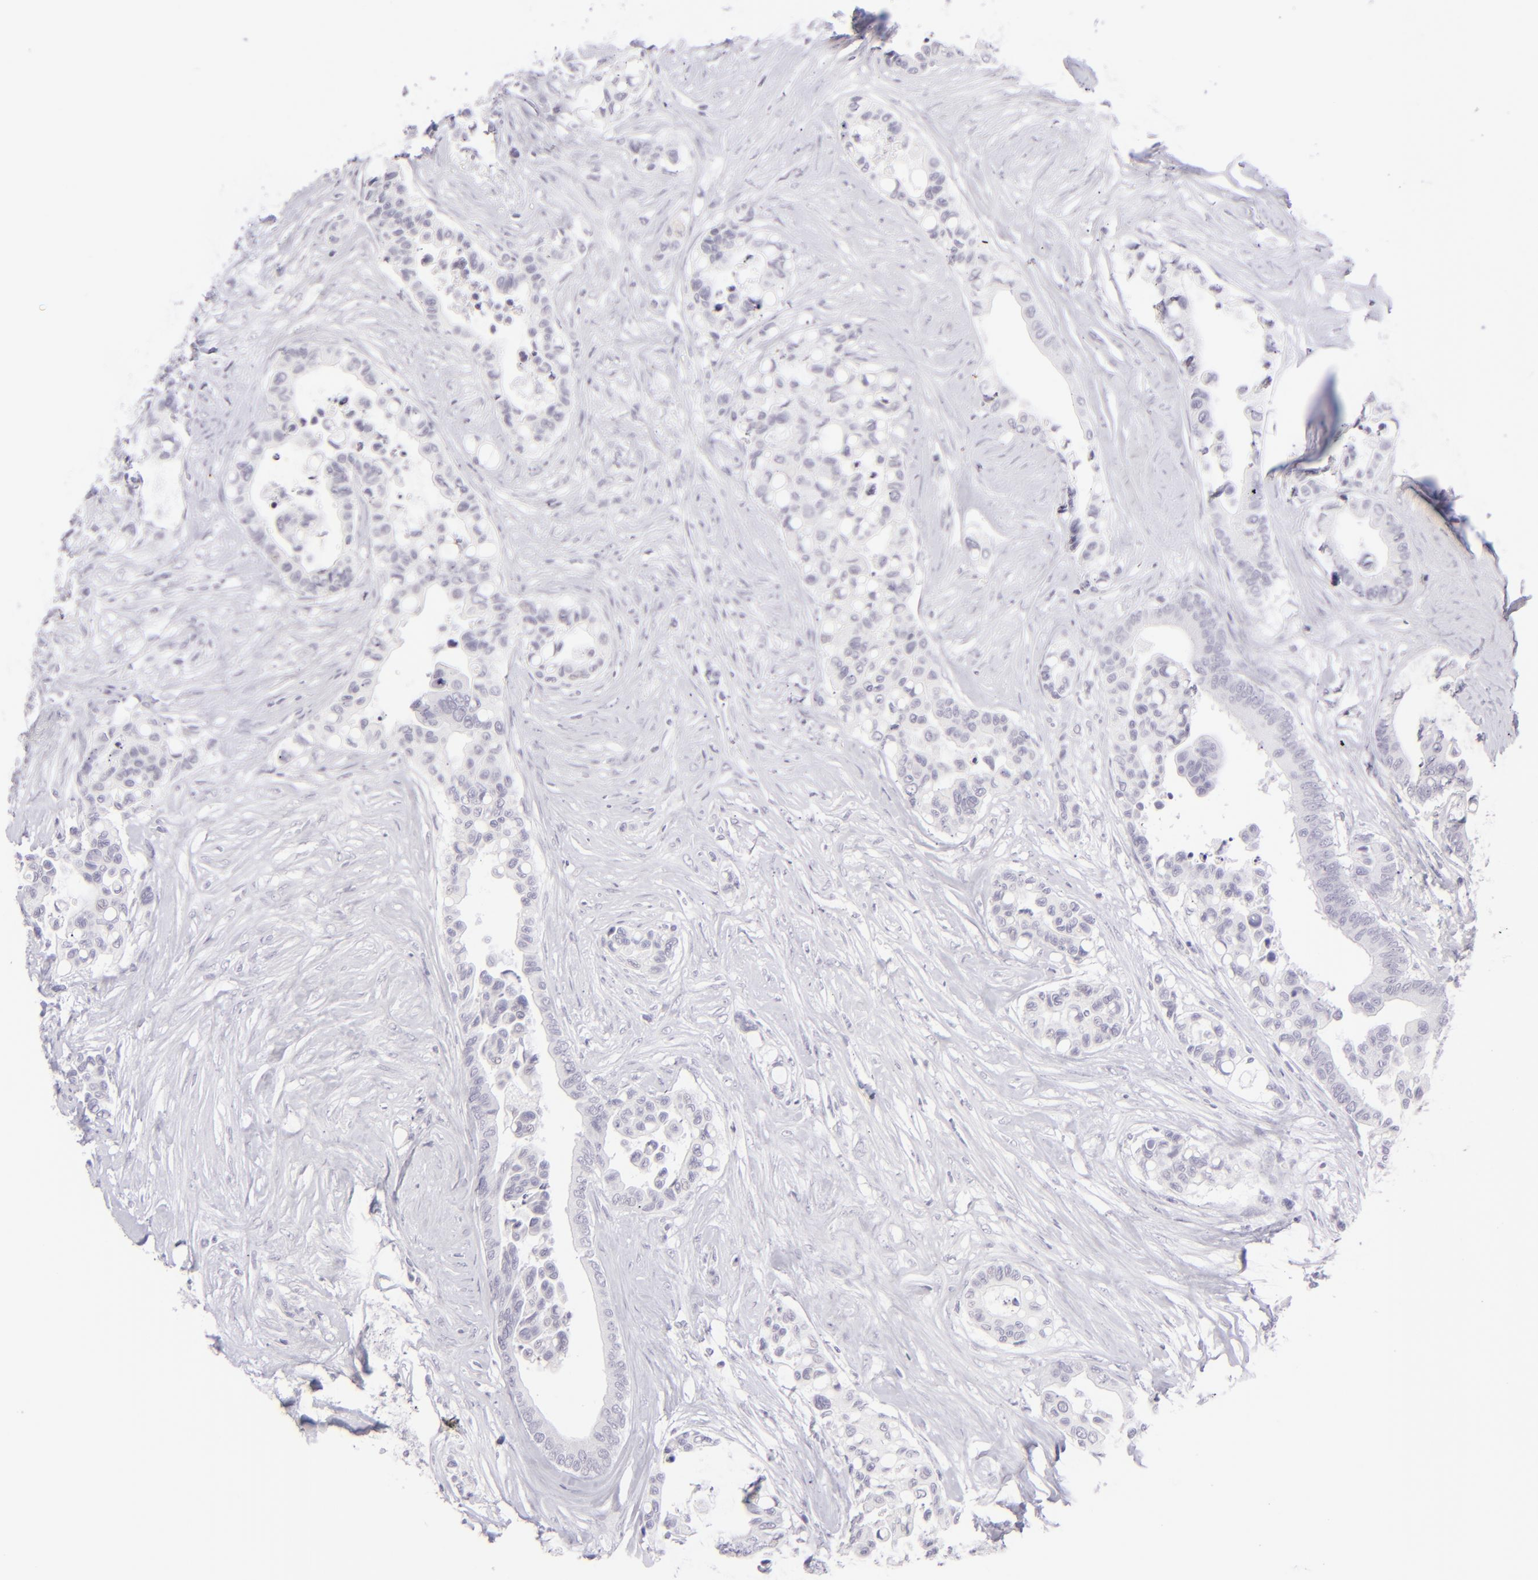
{"staining": {"intensity": "negative", "quantity": "none", "location": "none"}, "tissue": "colorectal cancer", "cell_type": "Tumor cells", "image_type": "cancer", "snomed": [{"axis": "morphology", "description": "Adenocarcinoma, NOS"}, {"axis": "topography", "description": "Colon"}], "caption": "High power microscopy photomicrograph of an IHC micrograph of adenocarcinoma (colorectal), revealing no significant expression in tumor cells. (DAB (3,3'-diaminobenzidine) immunohistochemistry, high magnification).", "gene": "FCER2", "patient": {"sex": "male", "age": 82}}